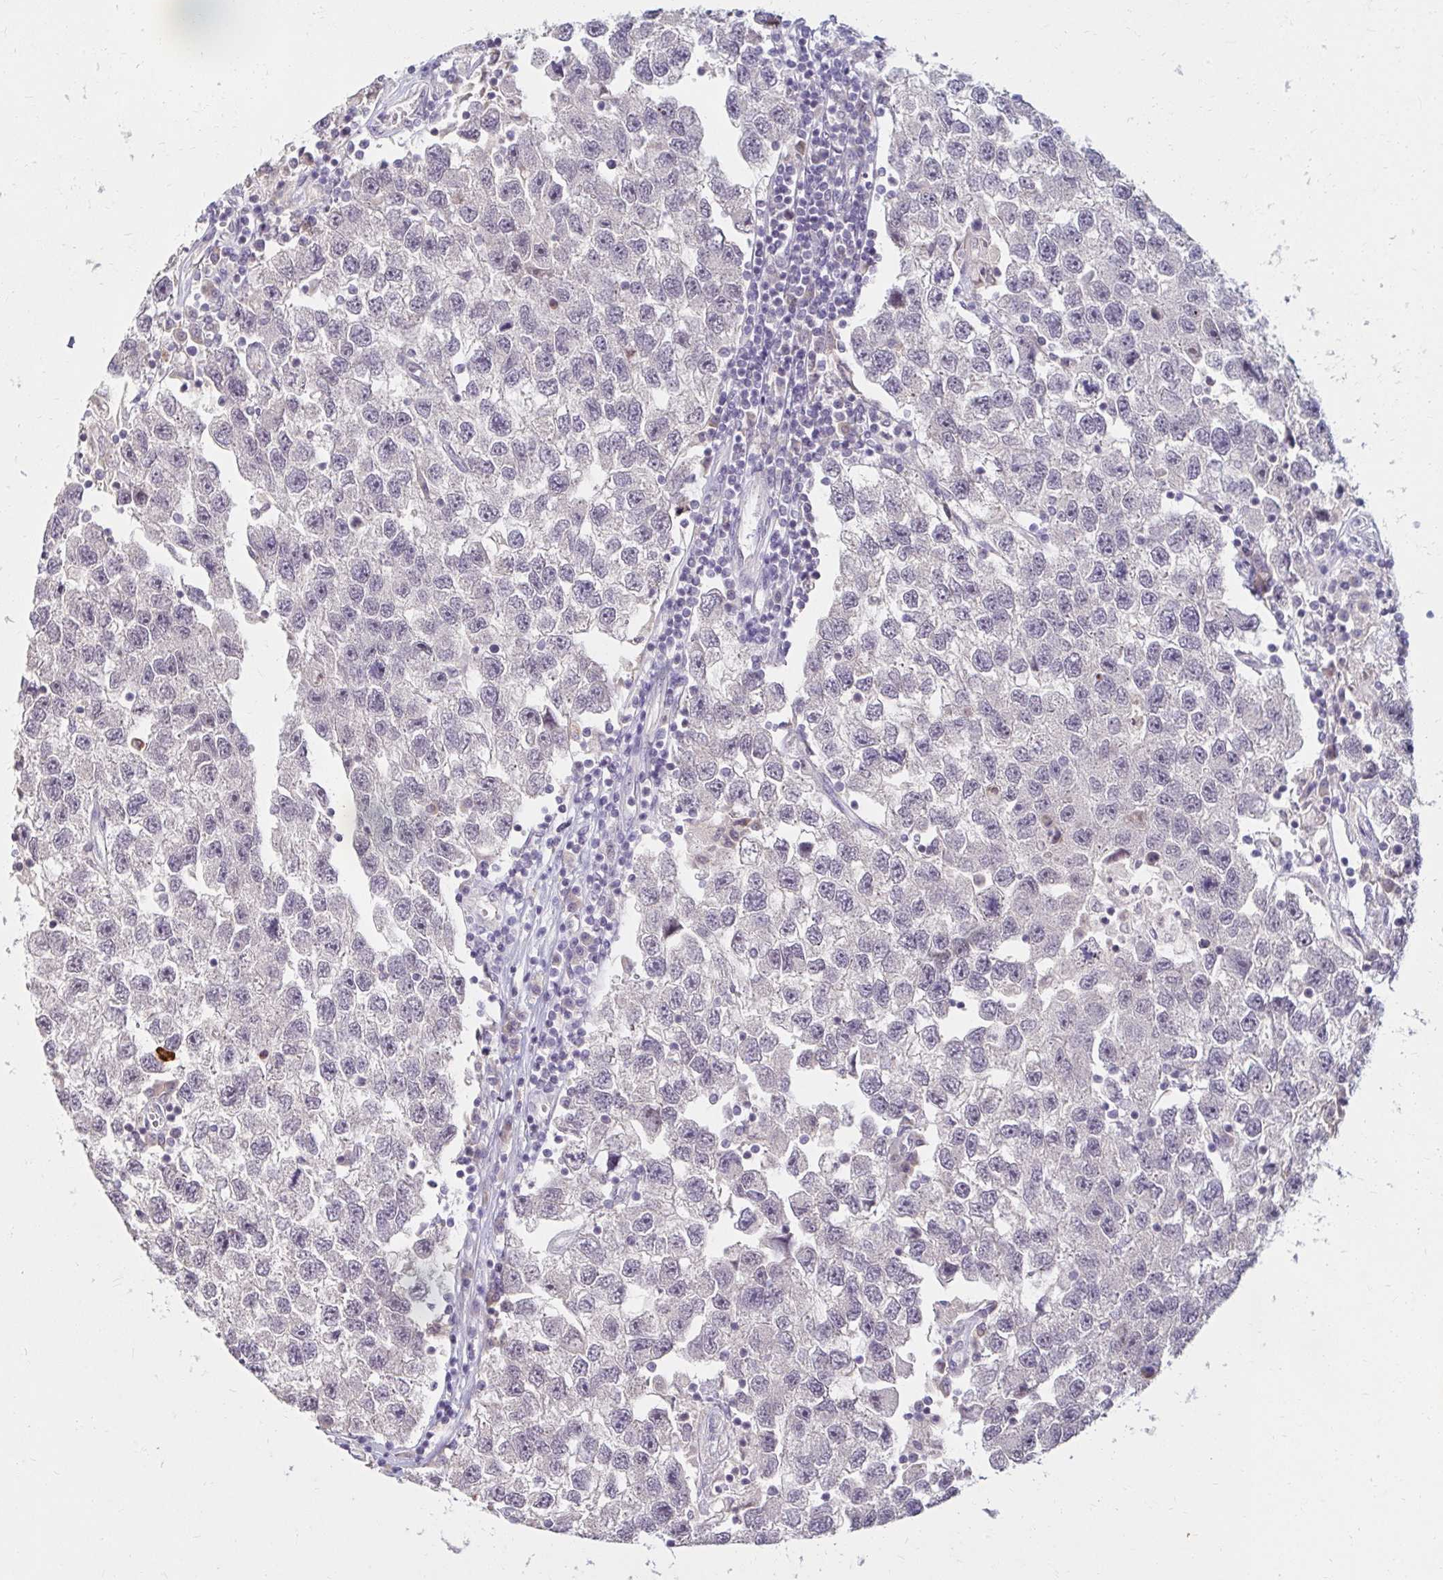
{"staining": {"intensity": "negative", "quantity": "none", "location": "none"}, "tissue": "testis cancer", "cell_type": "Tumor cells", "image_type": "cancer", "snomed": [{"axis": "morphology", "description": "Seminoma, NOS"}, {"axis": "topography", "description": "Testis"}], "caption": "Immunohistochemistry (IHC) of testis seminoma shows no staining in tumor cells.", "gene": "DDN", "patient": {"sex": "male", "age": 26}}